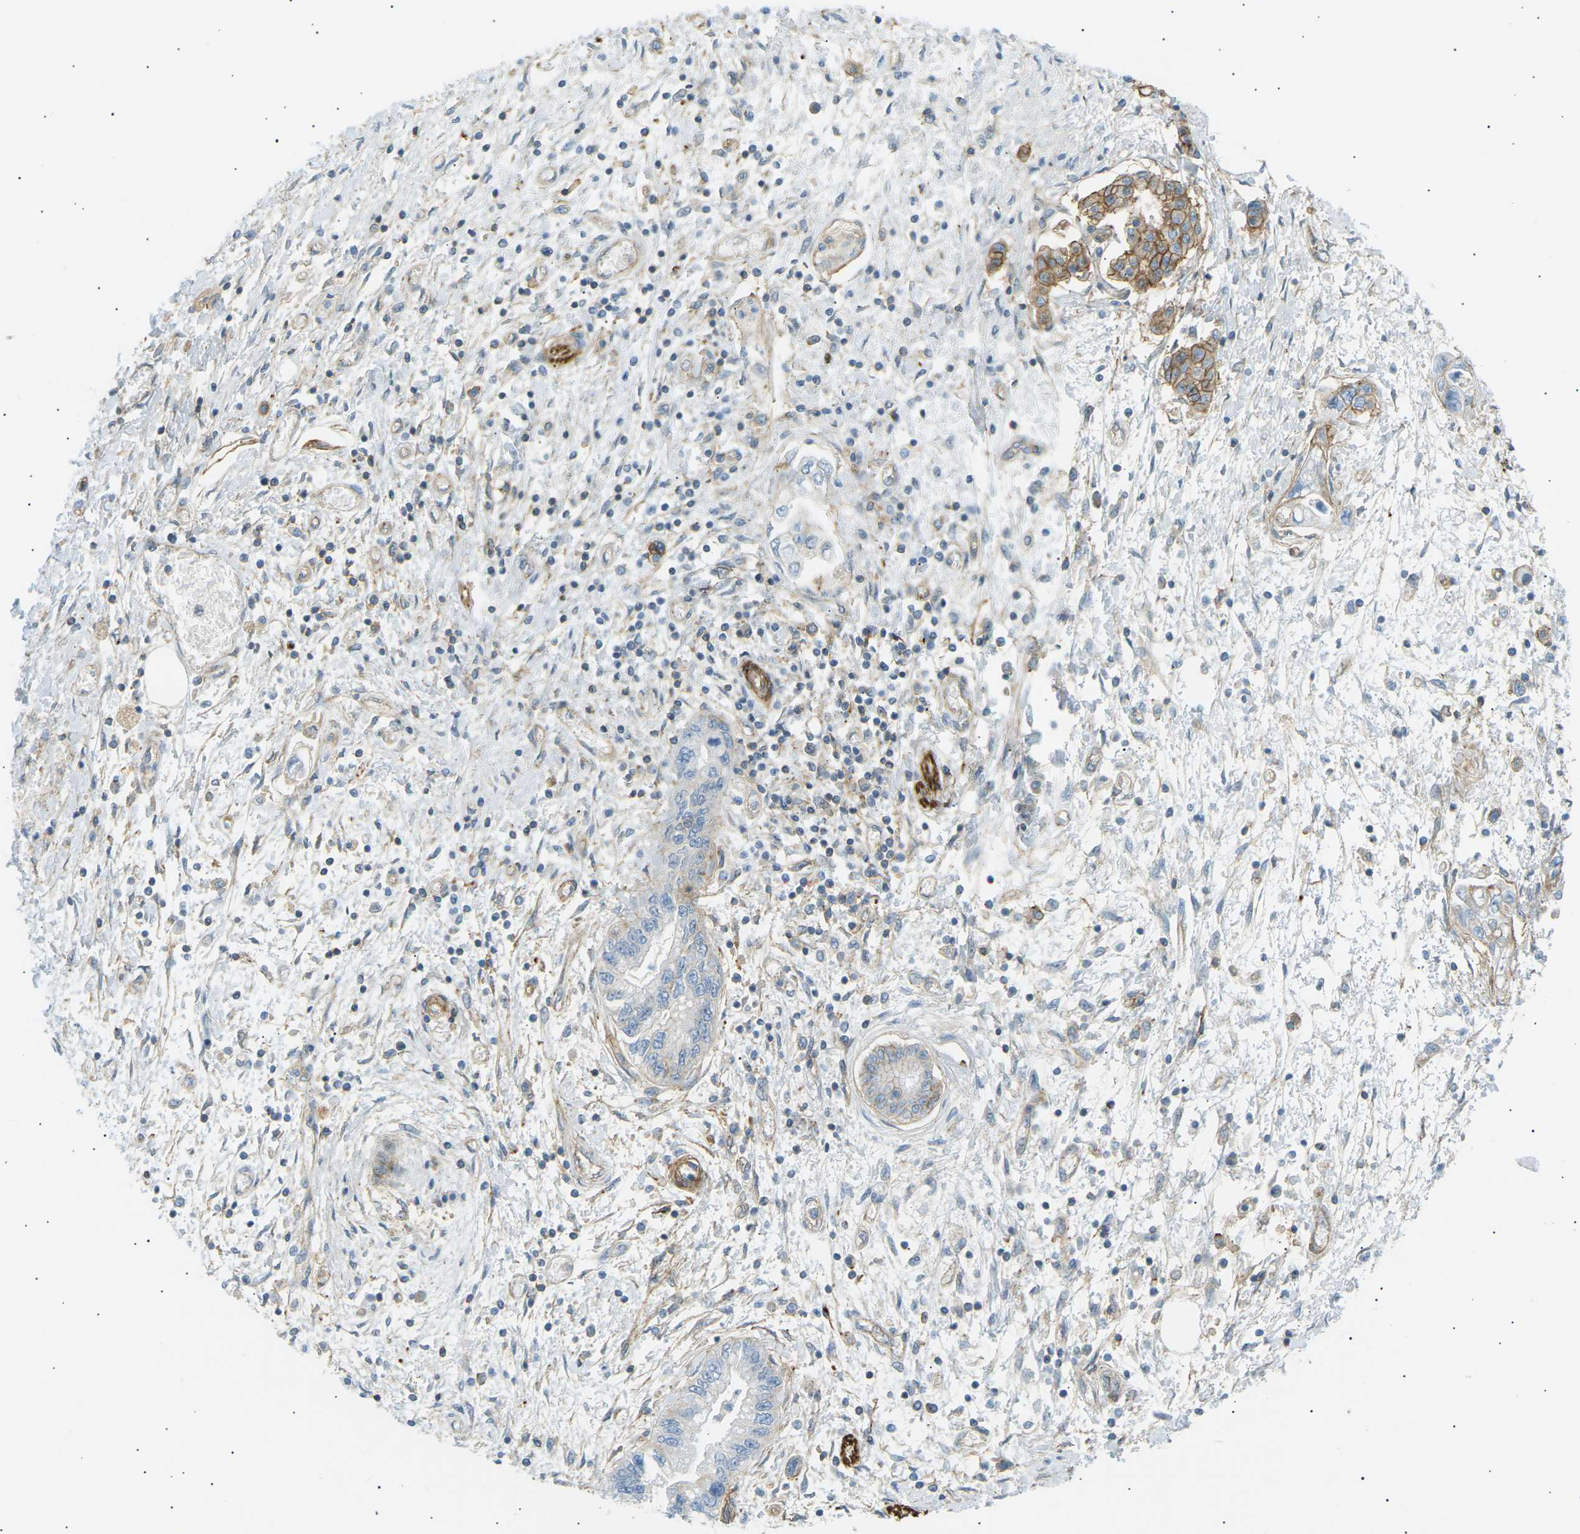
{"staining": {"intensity": "moderate", "quantity": "25%-75%", "location": "cytoplasmic/membranous"}, "tissue": "pancreatic cancer", "cell_type": "Tumor cells", "image_type": "cancer", "snomed": [{"axis": "morphology", "description": "Adenocarcinoma, NOS"}, {"axis": "topography", "description": "Pancreas"}], "caption": "Immunohistochemistry image of neoplastic tissue: human pancreatic cancer stained using IHC reveals medium levels of moderate protein expression localized specifically in the cytoplasmic/membranous of tumor cells, appearing as a cytoplasmic/membranous brown color.", "gene": "ATP2B4", "patient": {"sex": "male", "age": 56}}